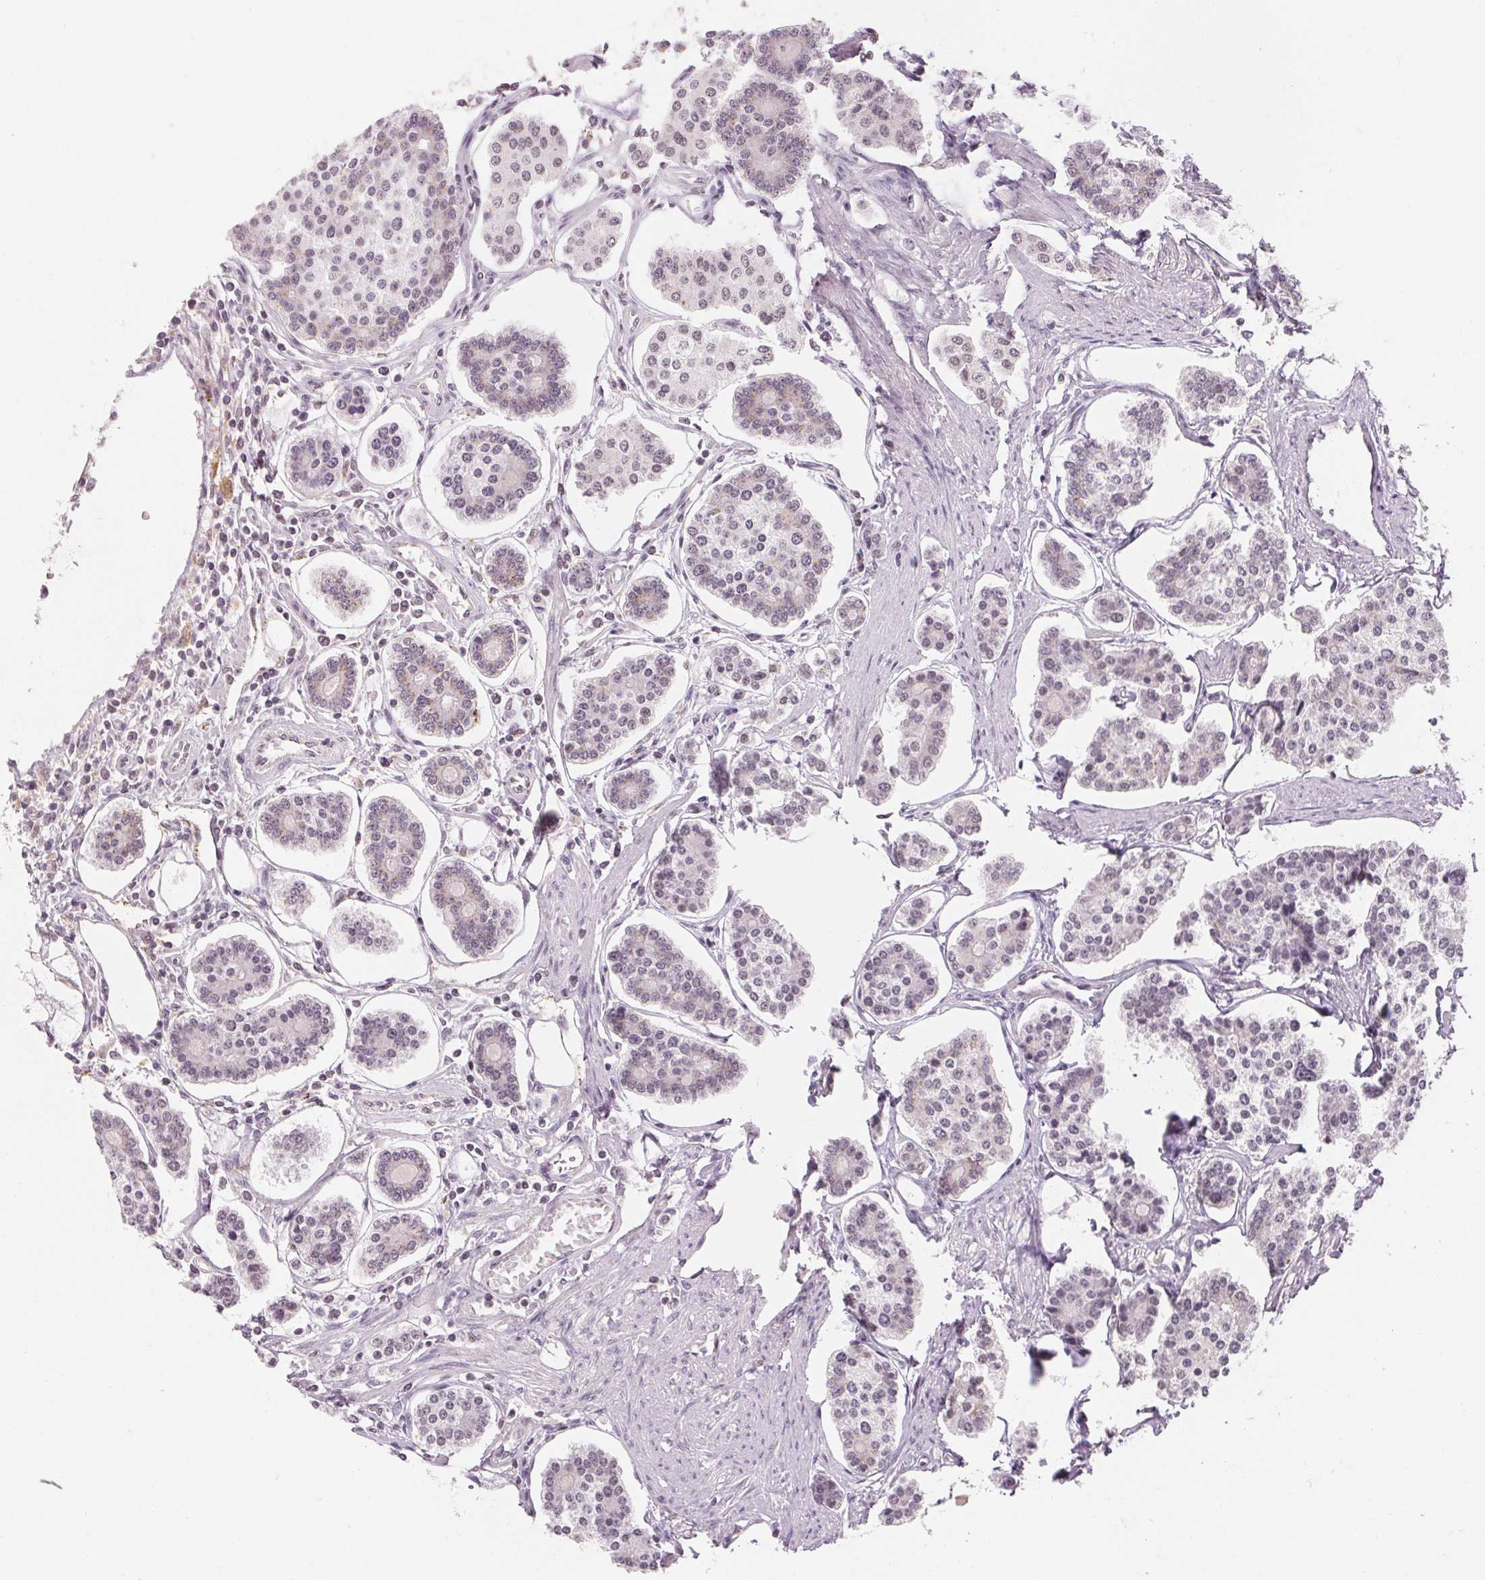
{"staining": {"intensity": "weak", "quantity": "<25%", "location": "nuclear"}, "tissue": "carcinoid", "cell_type": "Tumor cells", "image_type": "cancer", "snomed": [{"axis": "morphology", "description": "Carcinoid, malignant, NOS"}, {"axis": "topography", "description": "Small intestine"}], "caption": "Malignant carcinoid stained for a protein using immunohistochemistry (IHC) shows no positivity tumor cells.", "gene": "NXF3", "patient": {"sex": "female", "age": 65}}